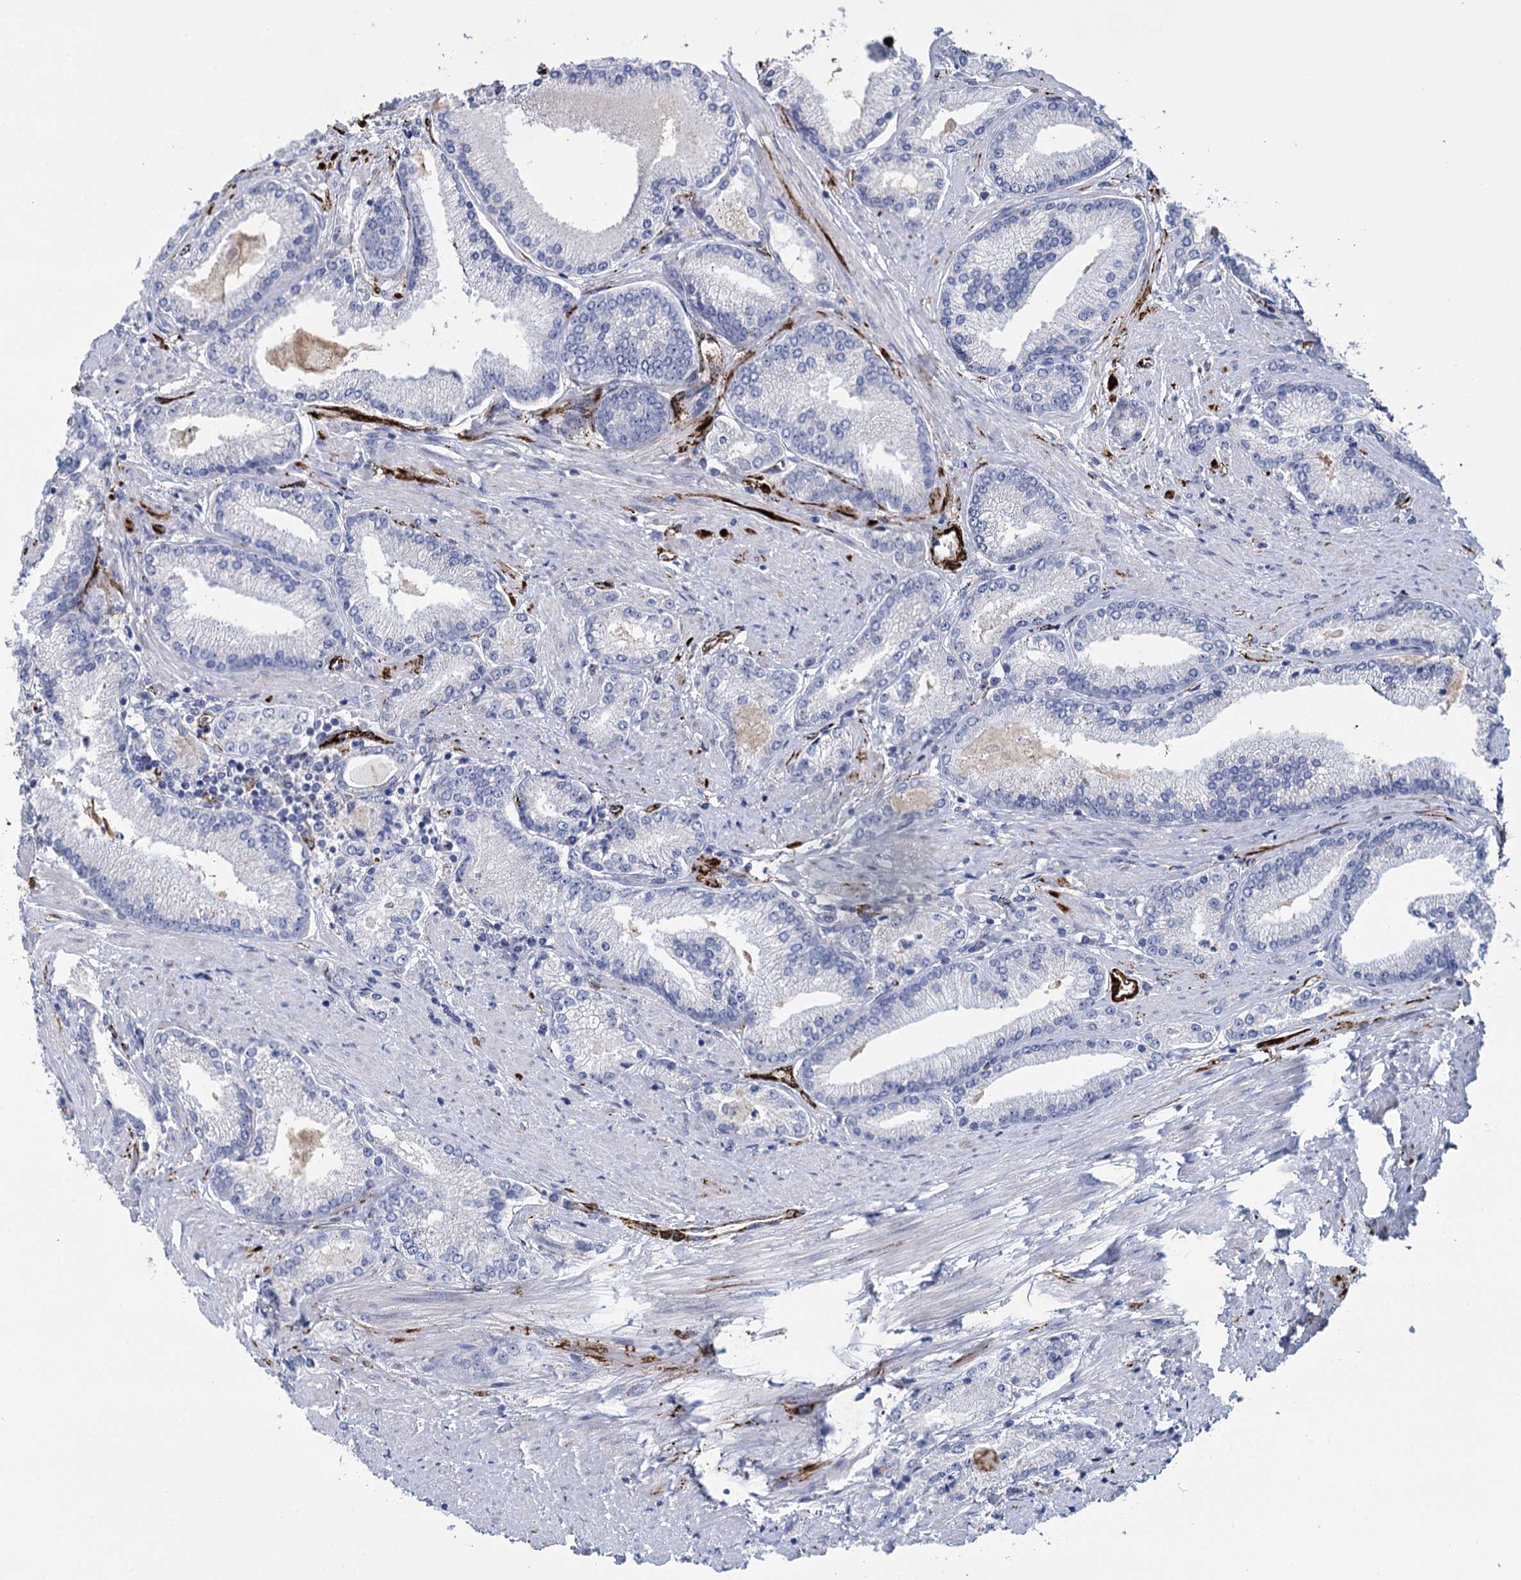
{"staining": {"intensity": "negative", "quantity": "none", "location": "none"}, "tissue": "prostate cancer", "cell_type": "Tumor cells", "image_type": "cancer", "snomed": [{"axis": "morphology", "description": "Adenocarcinoma, High grade"}, {"axis": "topography", "description": "Prostate"}], "caption": "There is no significant positivity in tumor cells of adenocarcinoma (high-grade) (prostate).", "gene": "SNCG", "patient": {"sex": "male", "age": 66}}